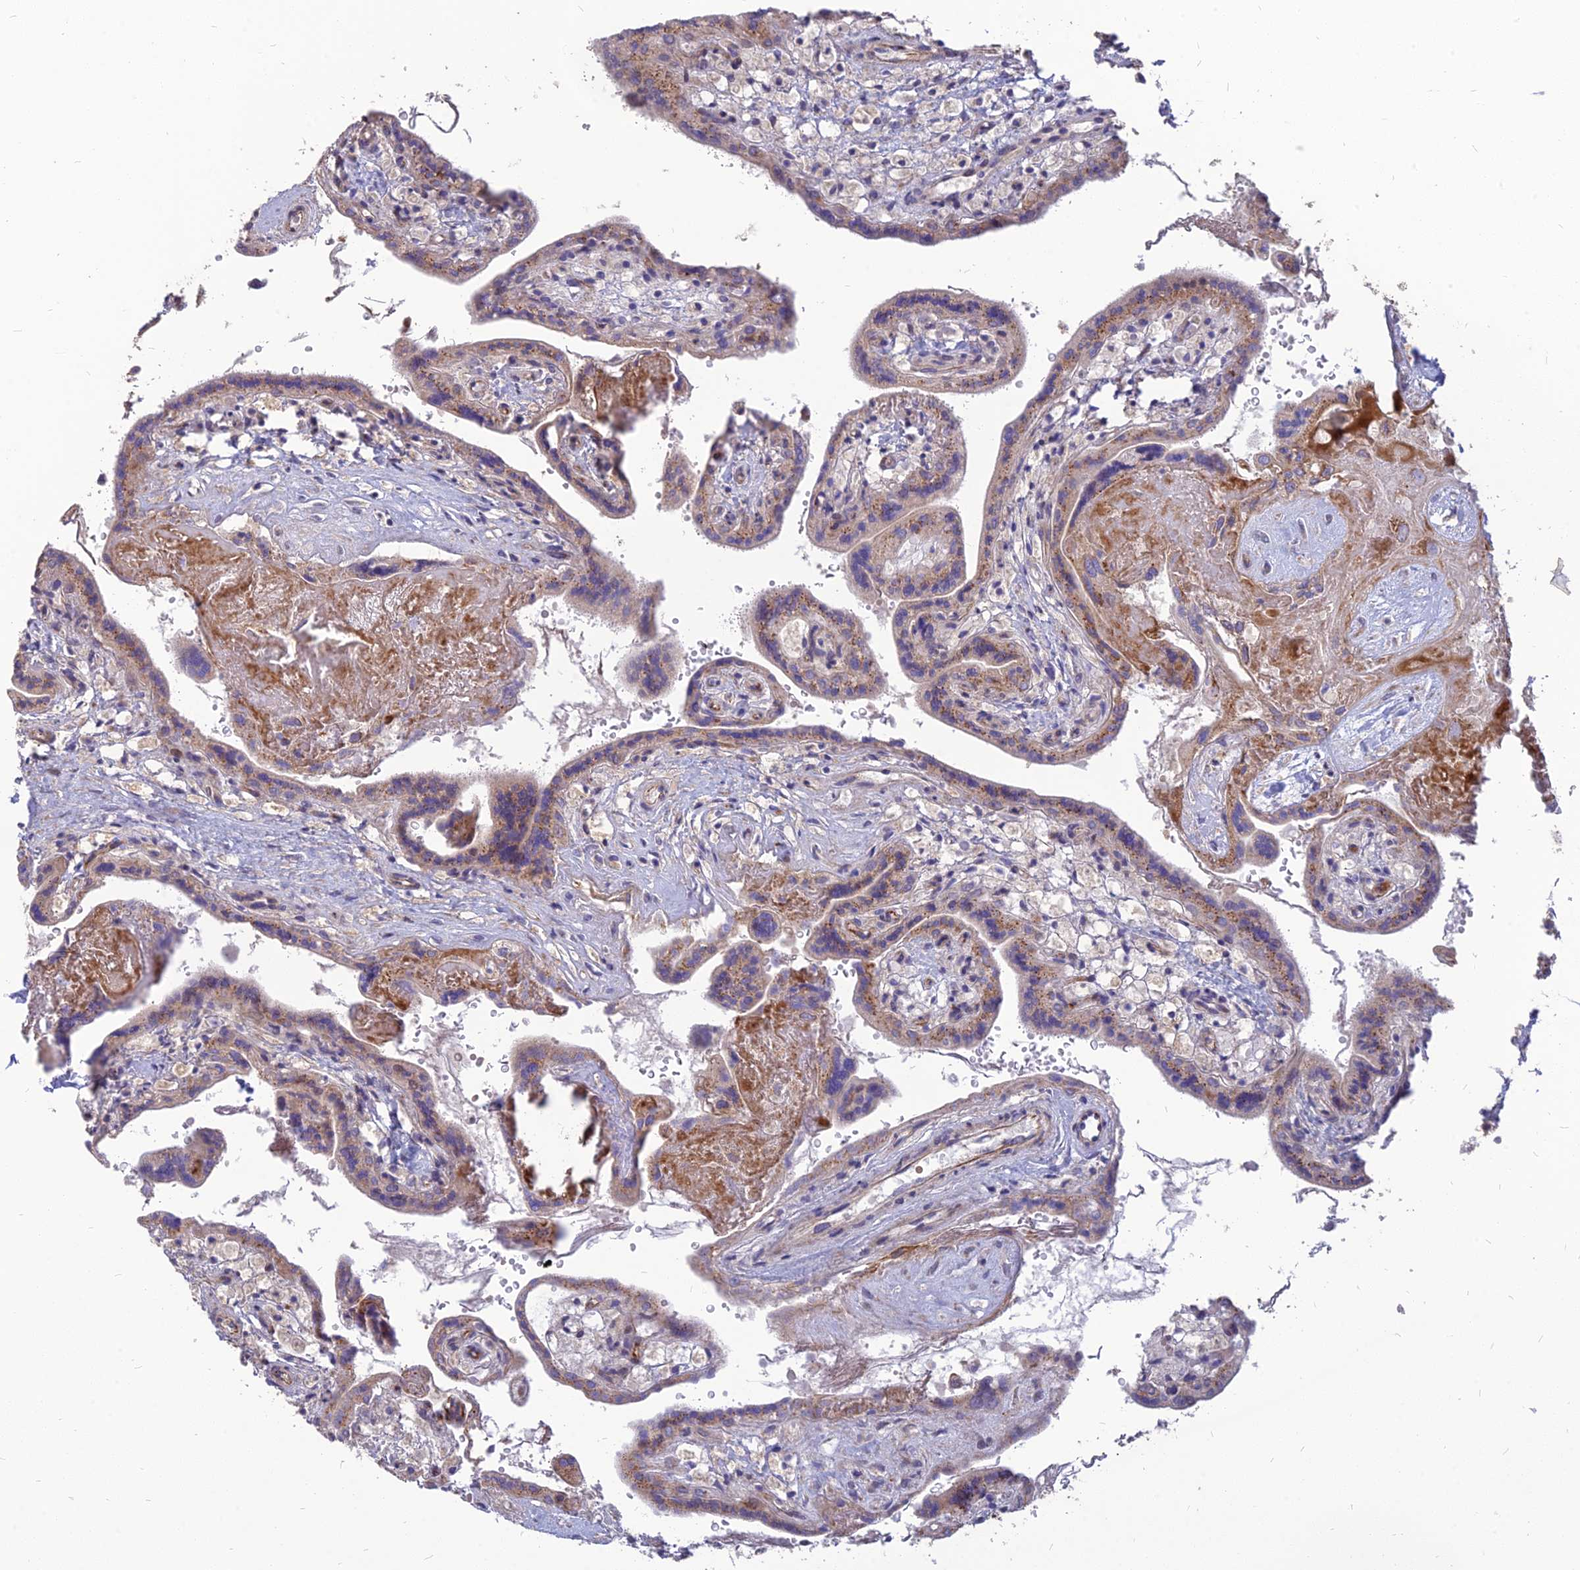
{"staining": {"intensity": "moderate", "quantity": "25%-75%", "location": "cytoplasmic/membranous"}, "tissue": "placenta", "cell_type": "Trophoblastic cells", "image_type": "normal", "snomed": [{"axis": "morphology", "description": "Normal tissue, NOS"}, {"axis": "topography", "description": "Placenta"}], "caption": "Protein staining shows moderate cytoplasmic/membranous expression in about 25%-75% of trophoblastic cells in benign placenta.", "gene": "ST3GAL6", "patient": {"sex": "female", "age": 37}}